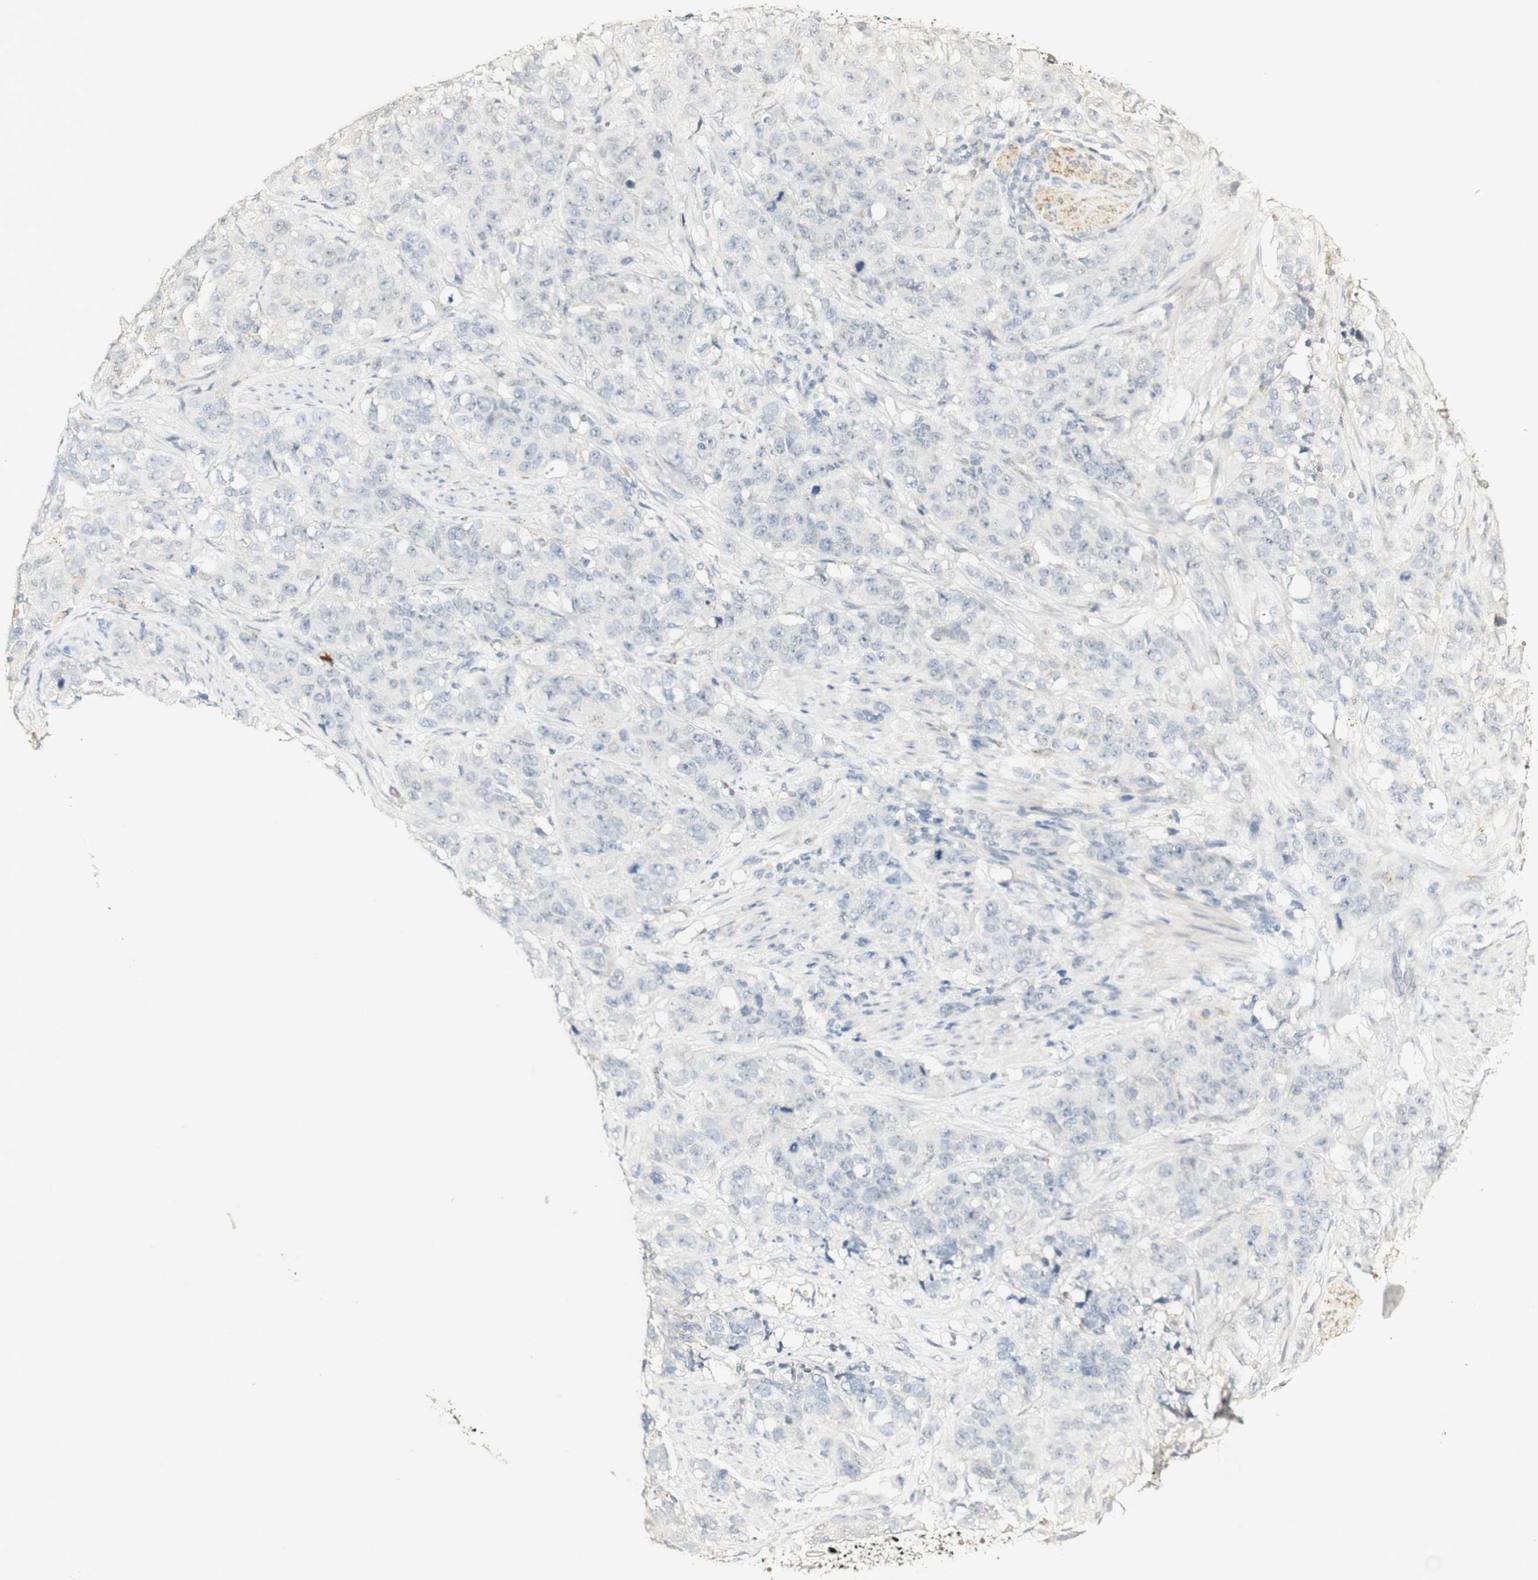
{"staining": {"intensity": "negative", "quantity": "none", "location": "none"}, "tissue": "stomach cancer", "cell_type": "Tumor cells", "image_type": "cancer", "snomed": [{"axis": "morphology", "description": "Adenocarcinoma, NOS"}, {"axis": "topography", "description": "Stomach"}], "caption": "Tumor cells are negative for protein expression in human stomach cancer (adenocarcinoma). The staining is performed using DAB (3,3'-diaminobenzidine) brown chromogen with nuclei counter-stained in using hematoxylin.", "gene": "SYT7", "patient": {"sex": "male", "age": 48}}